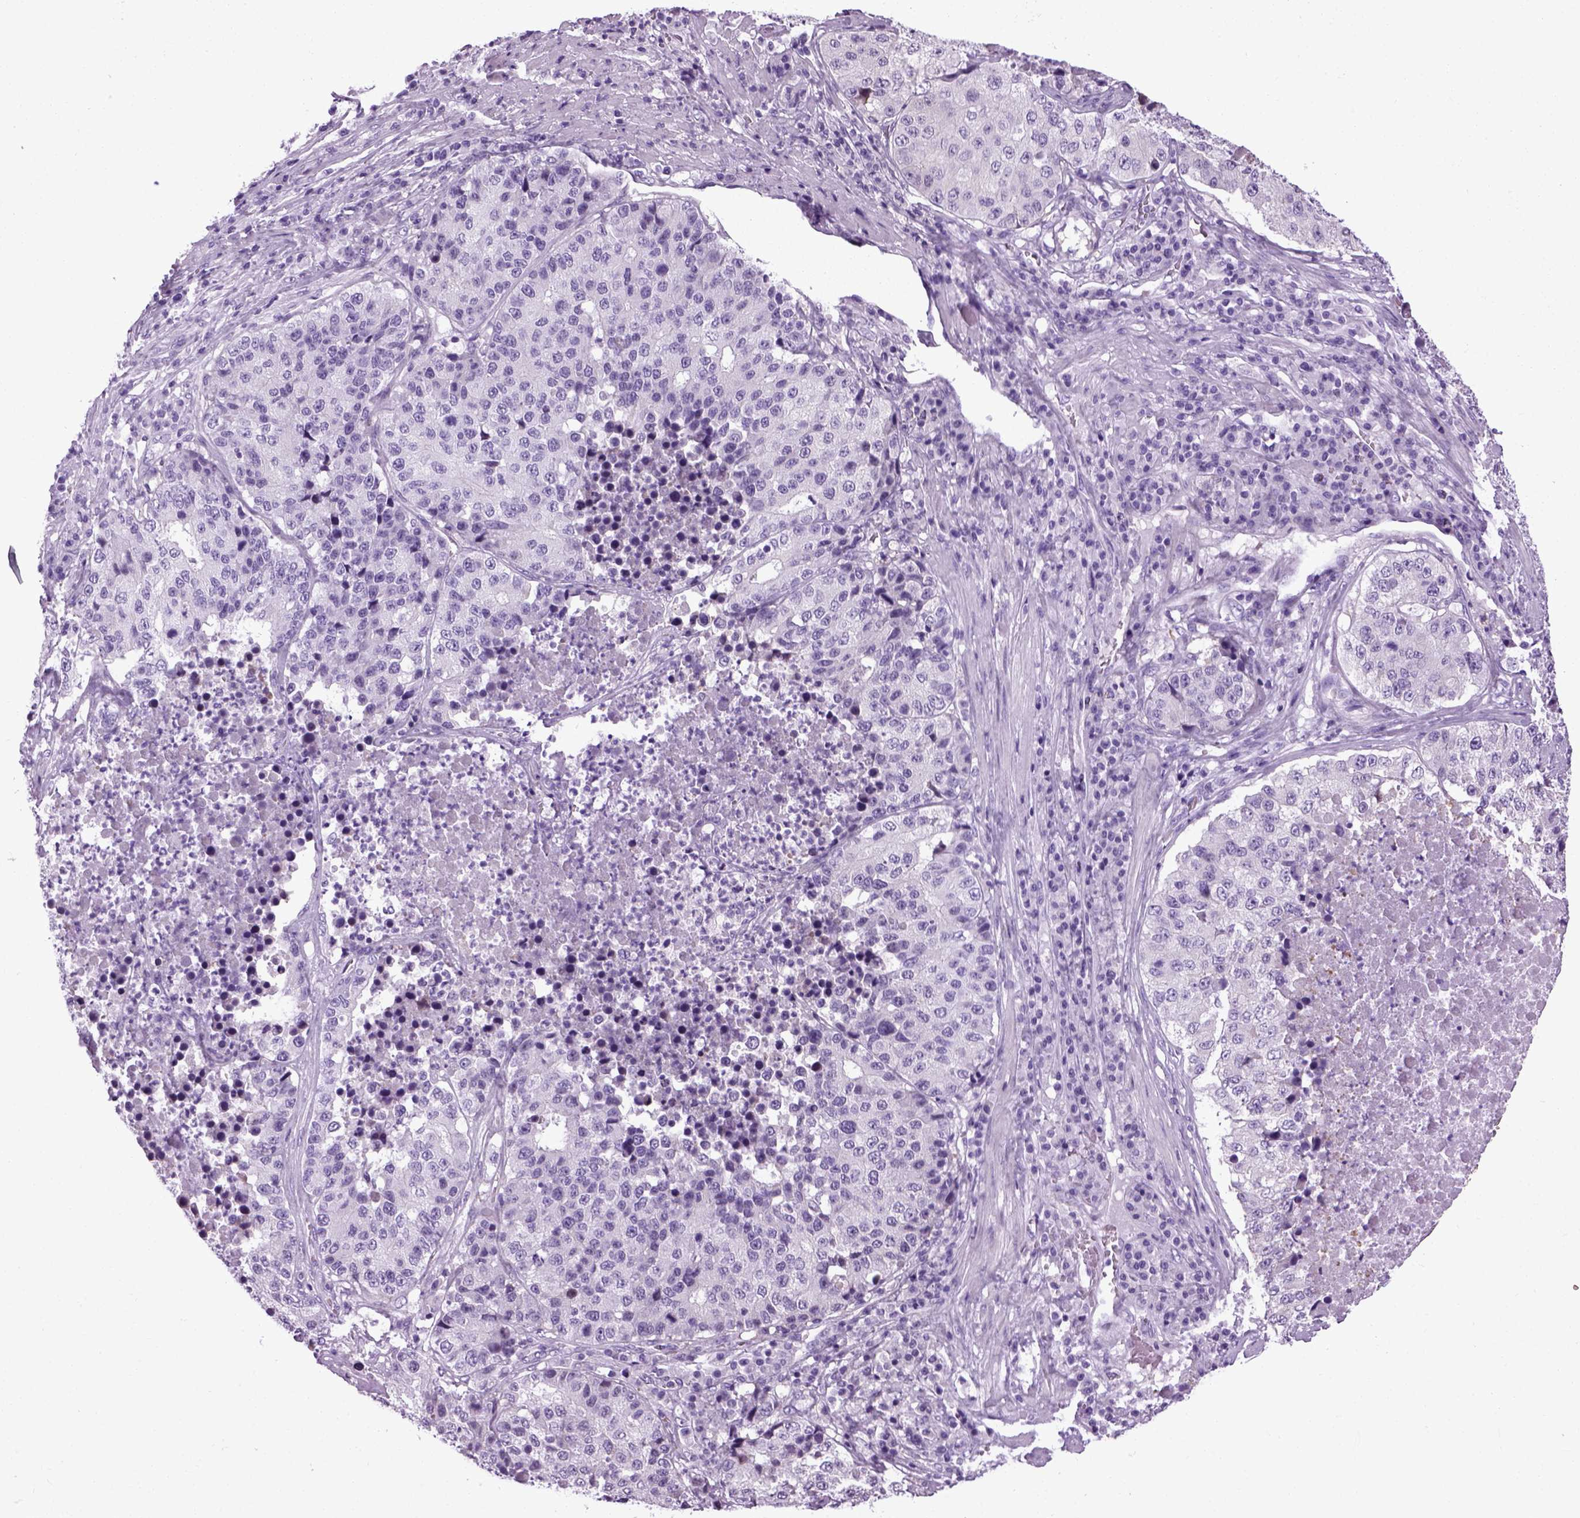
{"staining": {"intensity": "negative", "quantity": "none", "location": "none"}, "tissue": "stomach cancer", "cell_type": "Tumor cells", "image_type": "cancer", "snomed": [{"axis": "morphology", "description": "Adenocarcinoma, NOS"}, {"axis": "topography", "description": "Stomach"}], "caption": "Immunohistochemical staining of stomach cancer (adenocarcinoma) demonstrates no significant expression in tumor cells. The staining was performed using DAB (3,3'-diaminobenzidine) to visualize the protein expression in brown, while the nuclei were stained in blue with hematoxylin (Magnification: 20x).", "gene": "HMCN2", "patient": {"sex": "male", "age": 71}}